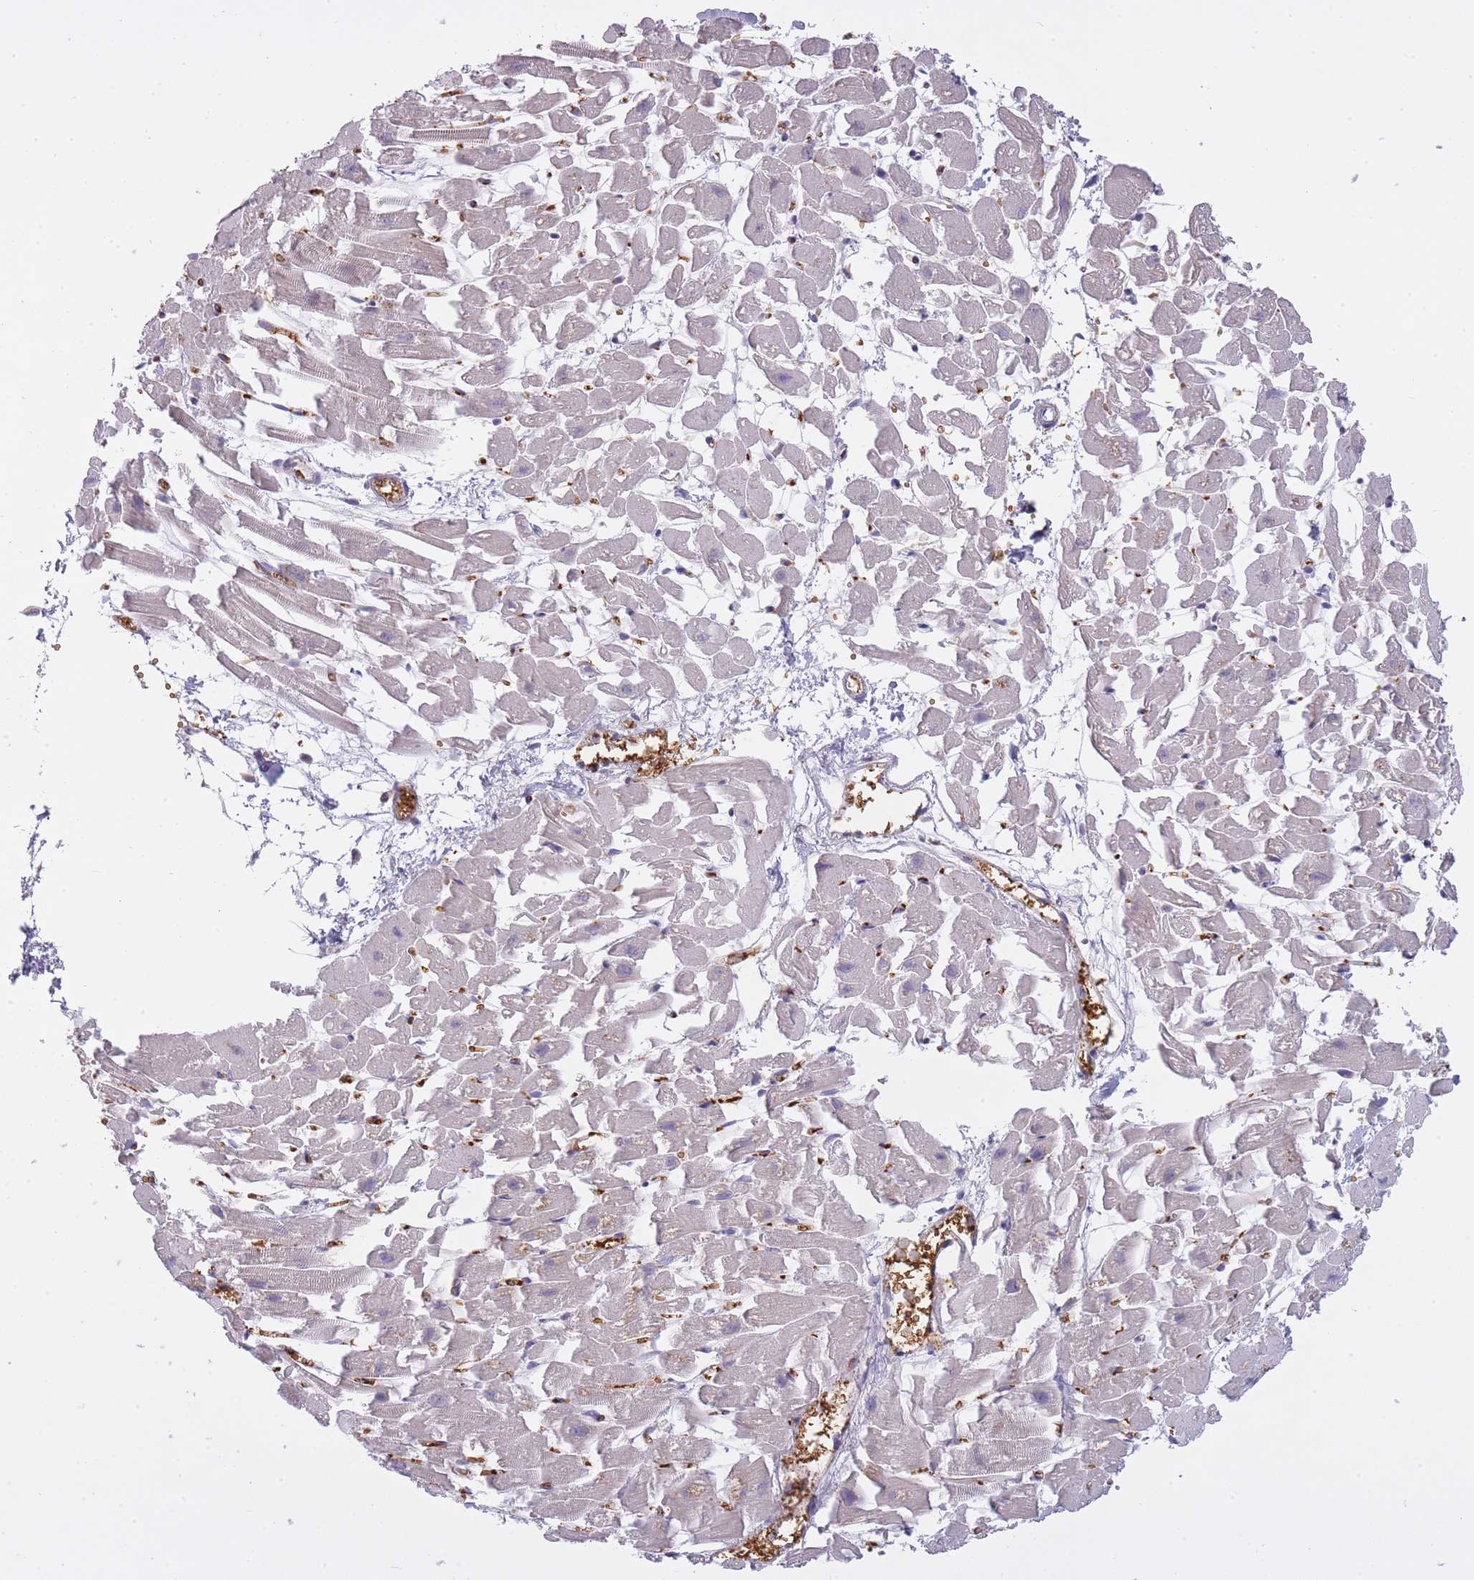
{"staining": {"intensity": "weak", "quantity": "<25%", "location": "cytoplasmic/membranous"}, "tissue": "heart muscle", "cell_type": "Cardiomyocytes", "image_type": "normal", "snomed": [{"axis": "morphology", "description": "Normal tissue, NOS"}, {"axis": "topography", "description": "Heart"}], "caption": "The IHC image has no significant expression in cardiomyocytes of heart muscle. (DAB (3,3'-diaminobenzidine) immunohistochemistry (IHC) with hematoxylin counter stain).", "gene": "CXorf38", "patient": {"sex": "female", "age": 64}}